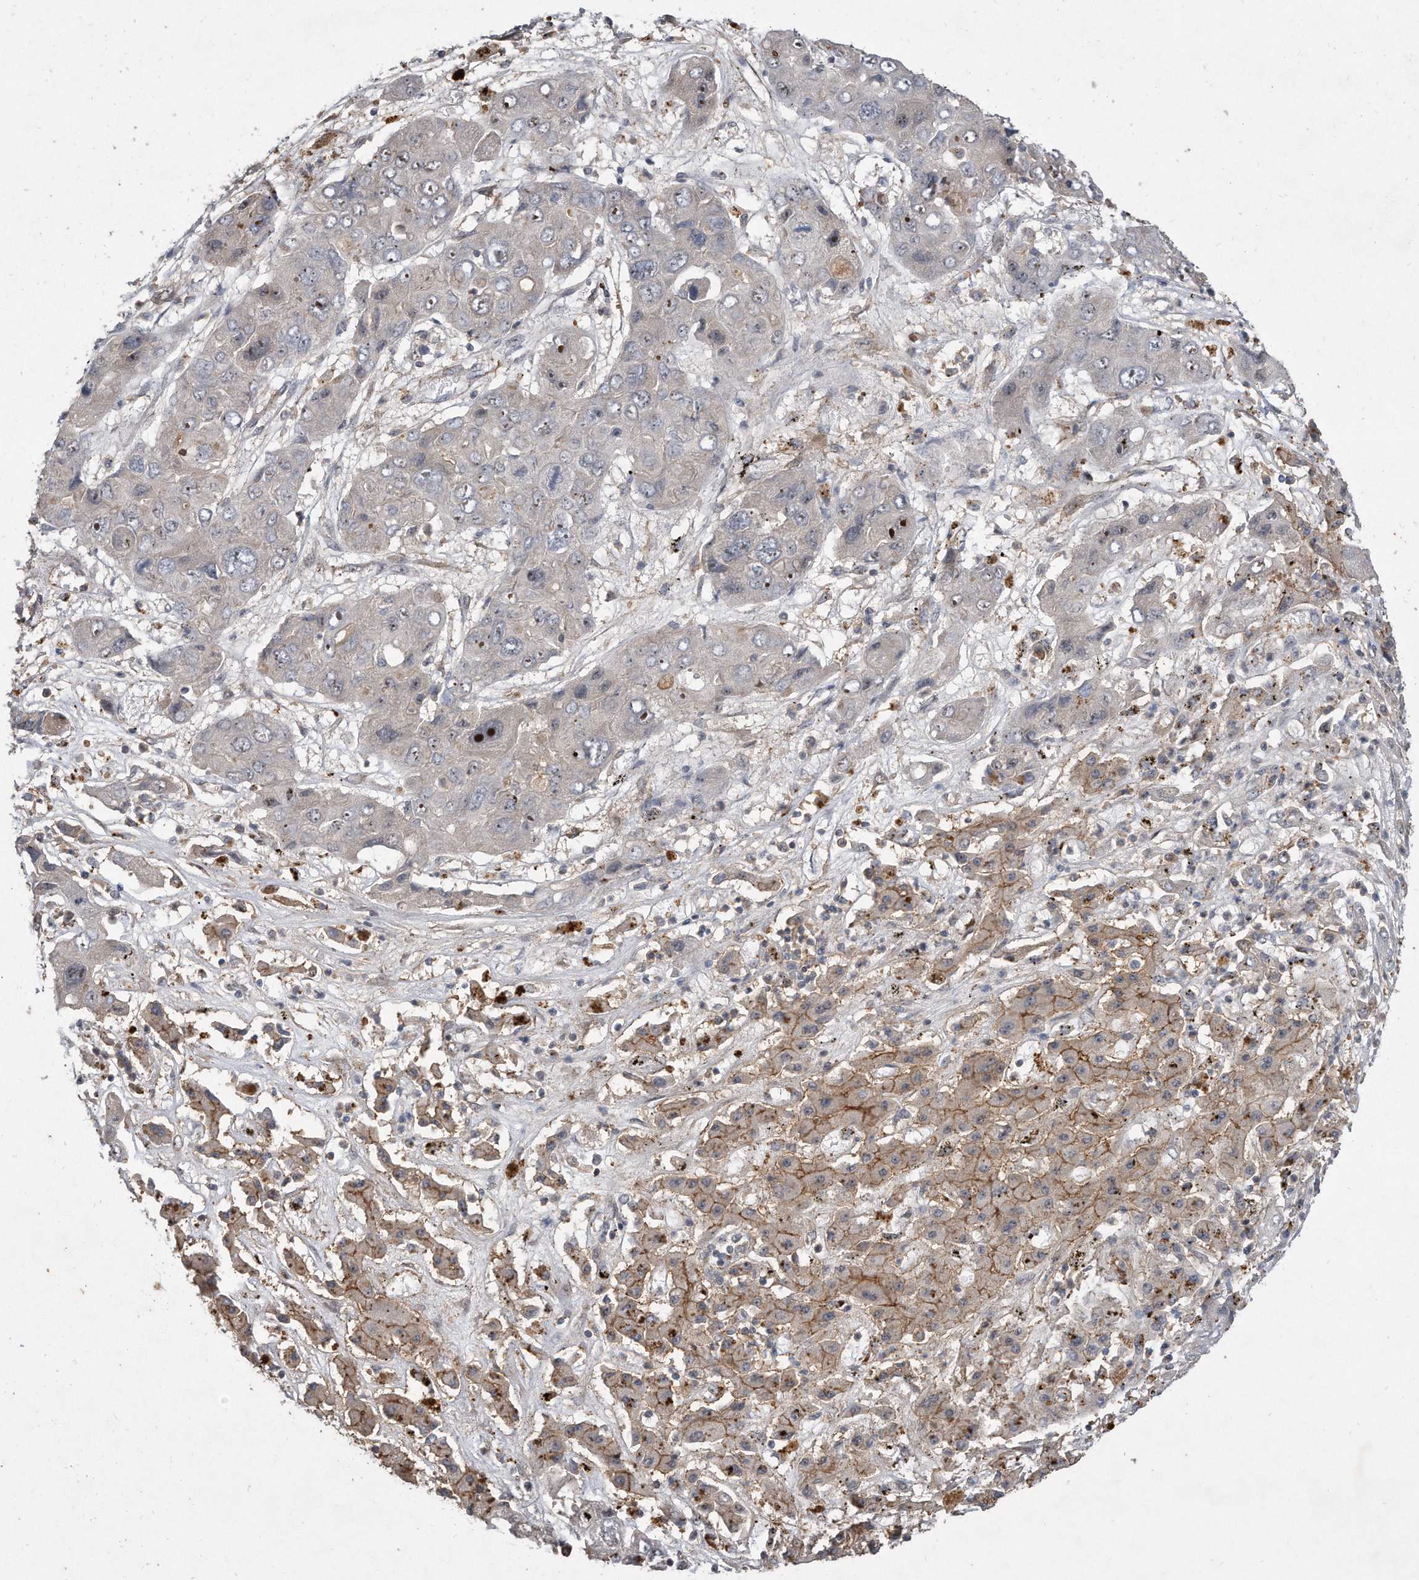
{"staining": {"intensity": "moderate", "quantity": "<25%", "location": "nuclear"}, "tissue": "liver cancer", "cell_type": "Tumor cells", "image_type": "cancer", "snomed": [{"axis": "morphology", "description": "Cholangiocarcinoma"}, {"axis": "topography", "description": "Liver"}], "caption": "The micrograph exhibits a brown stain indicating the presence of a protein in the nuclear of tumor cells in liver cancer (cholangiocarcinoma).", "gene": "PGBD2", "patient": {"sex": "male", "age": 67}}